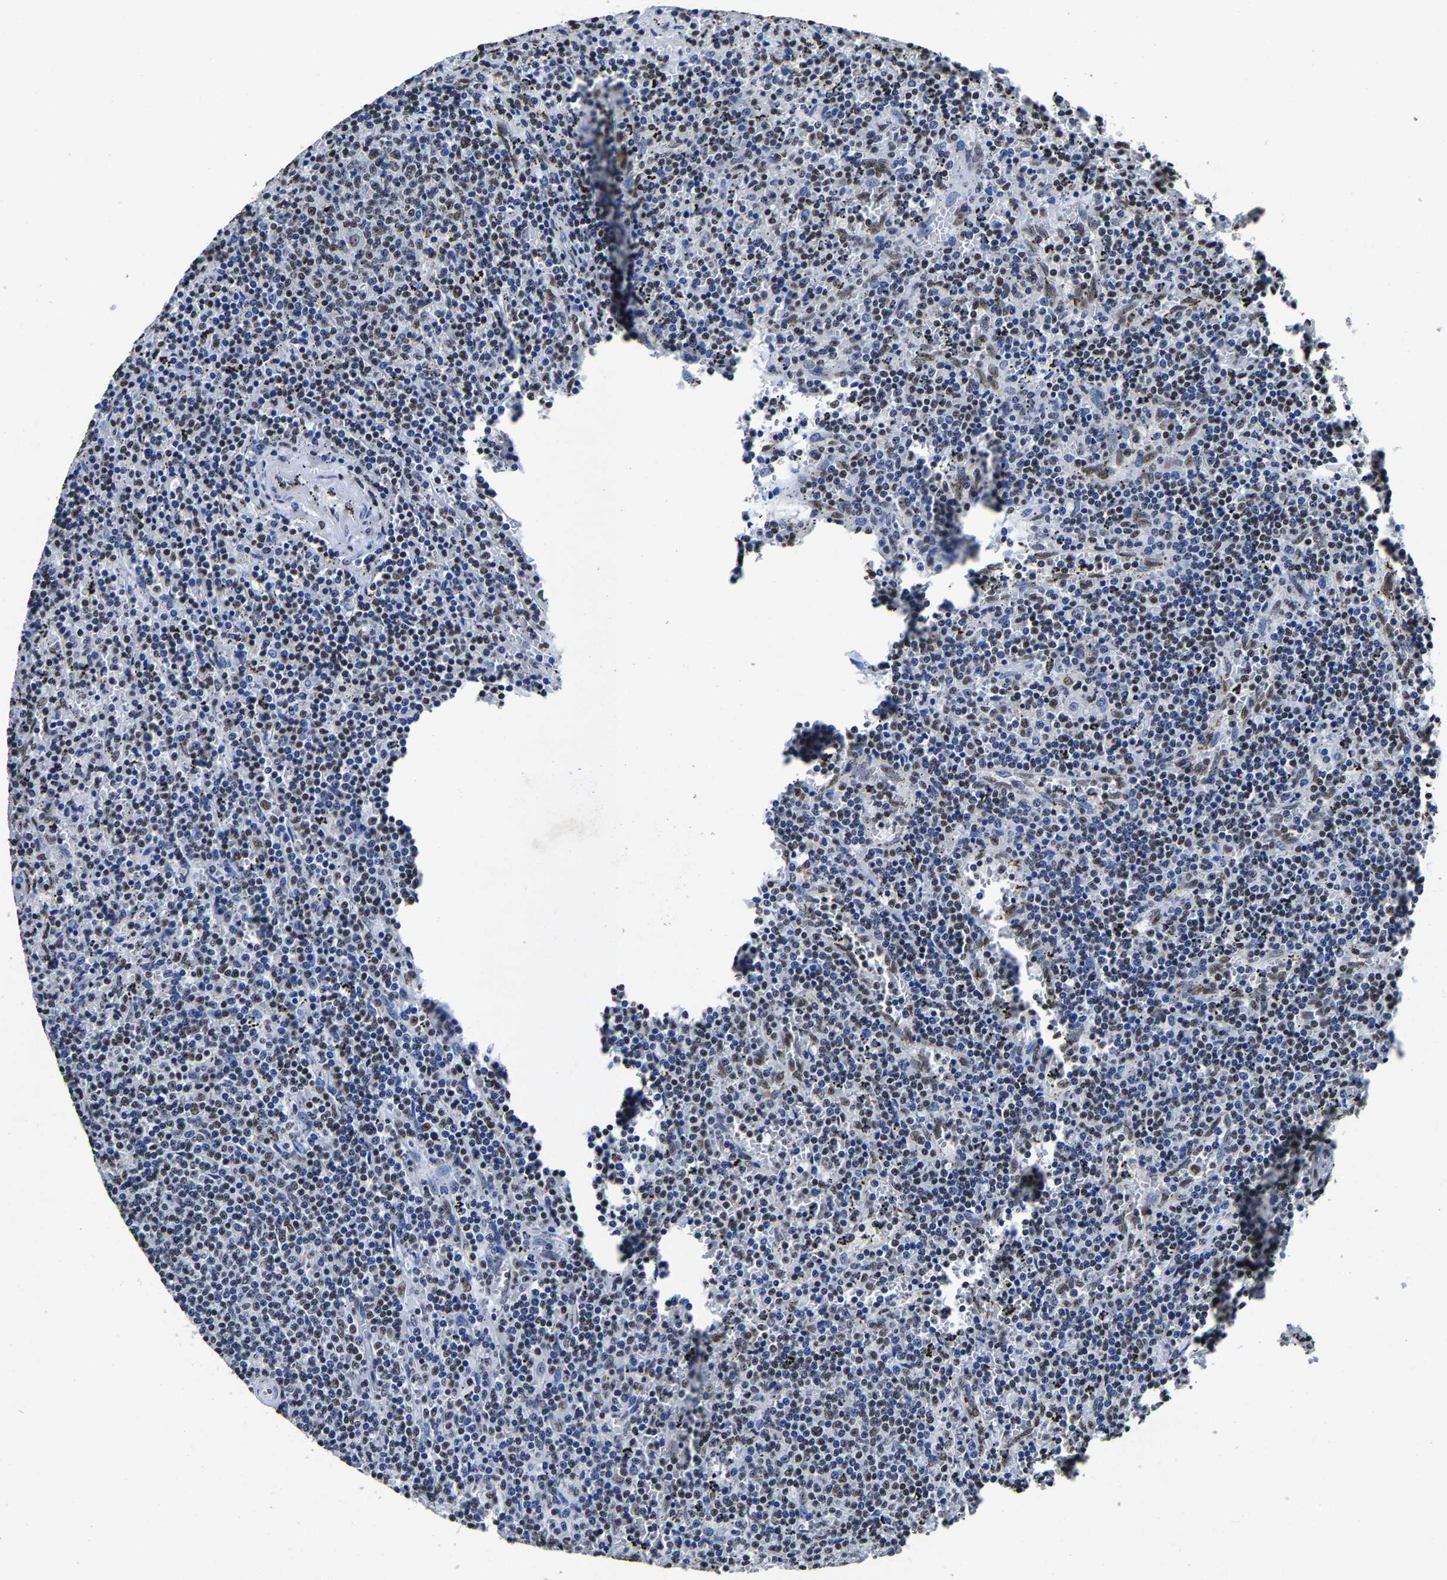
{"staining": {"intensity": "moderate", "quantity": "25%-75%", "location": "nuclear"}, "tissue": "lymphoma", "cell_type": "Tumor cells", "image_type": "cancer", "snomed": [{"axis": "morphology", "description": "Malignant lymphoma, non-Hodgkin's type, Low grade"}, {"axis": "topography", "description": "Spleen"}], "caption": "The histopathology image shows a brown stain indicating the presence of a protein in the nuclear of tumor cells in low-grade malignant lymphoma, non-Hodgkin's type.", "gene": "RBM45", "patient": {"sex": "female", "age": 50}}